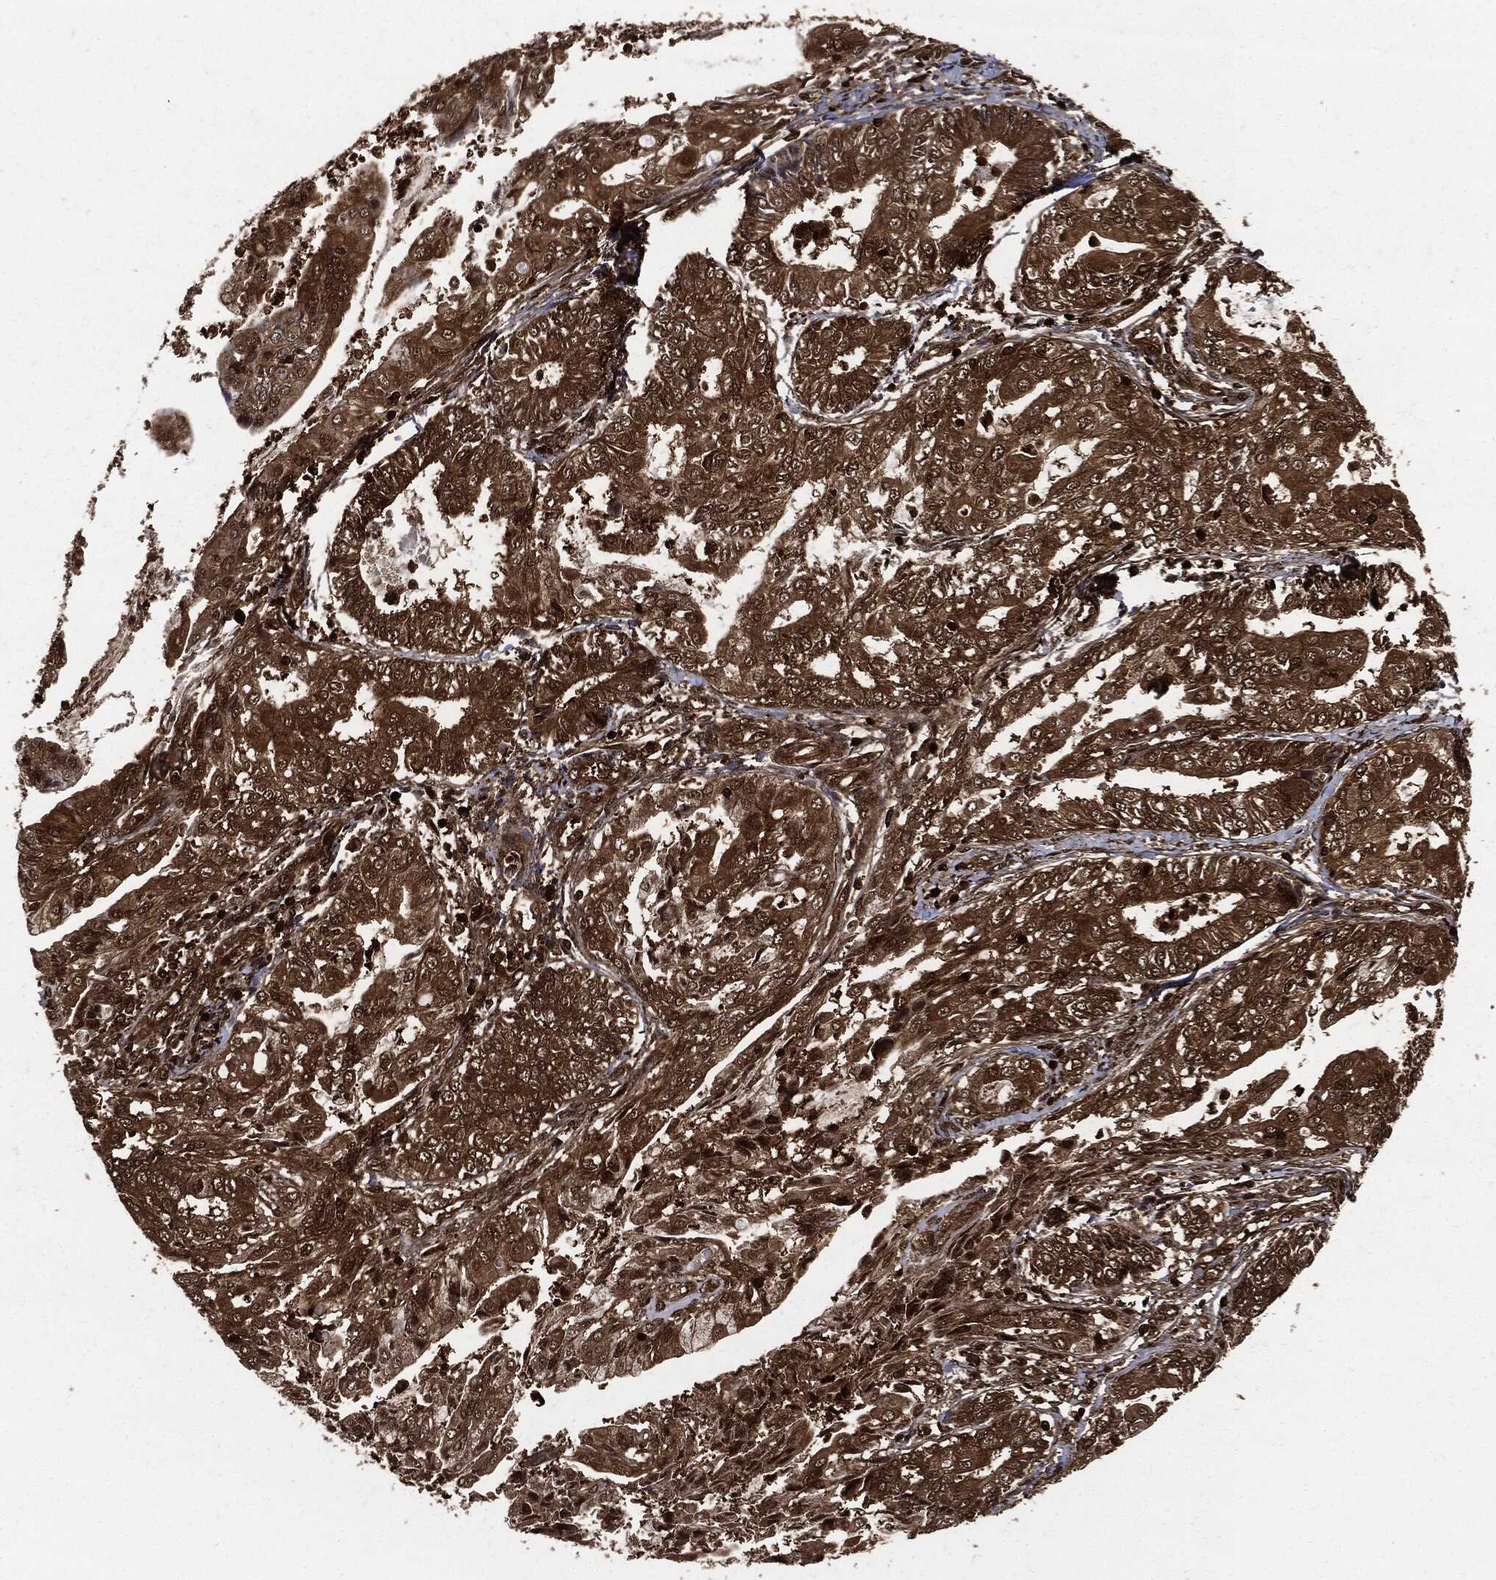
{"staining": {"intensity": "moderate", "quantity": ">75%", "location": "cytoplasmic/membranous"}, "tissue": "endometrial cancer", "cell_type": "Tumor cells", "image_type": "cancer", "snomed": [{"axis": "morphology", "description": "Adenocarcinoma, NOS"}, {"axis": "topography", "description": "Endometrium"}], "caption": "Human endometrial cancer (adenocarcinoma) stained with a protein marker shows moderate staining in tumor cells.", "gene": "YWHAB", "patient": {"sex": "female", "age": 68}}